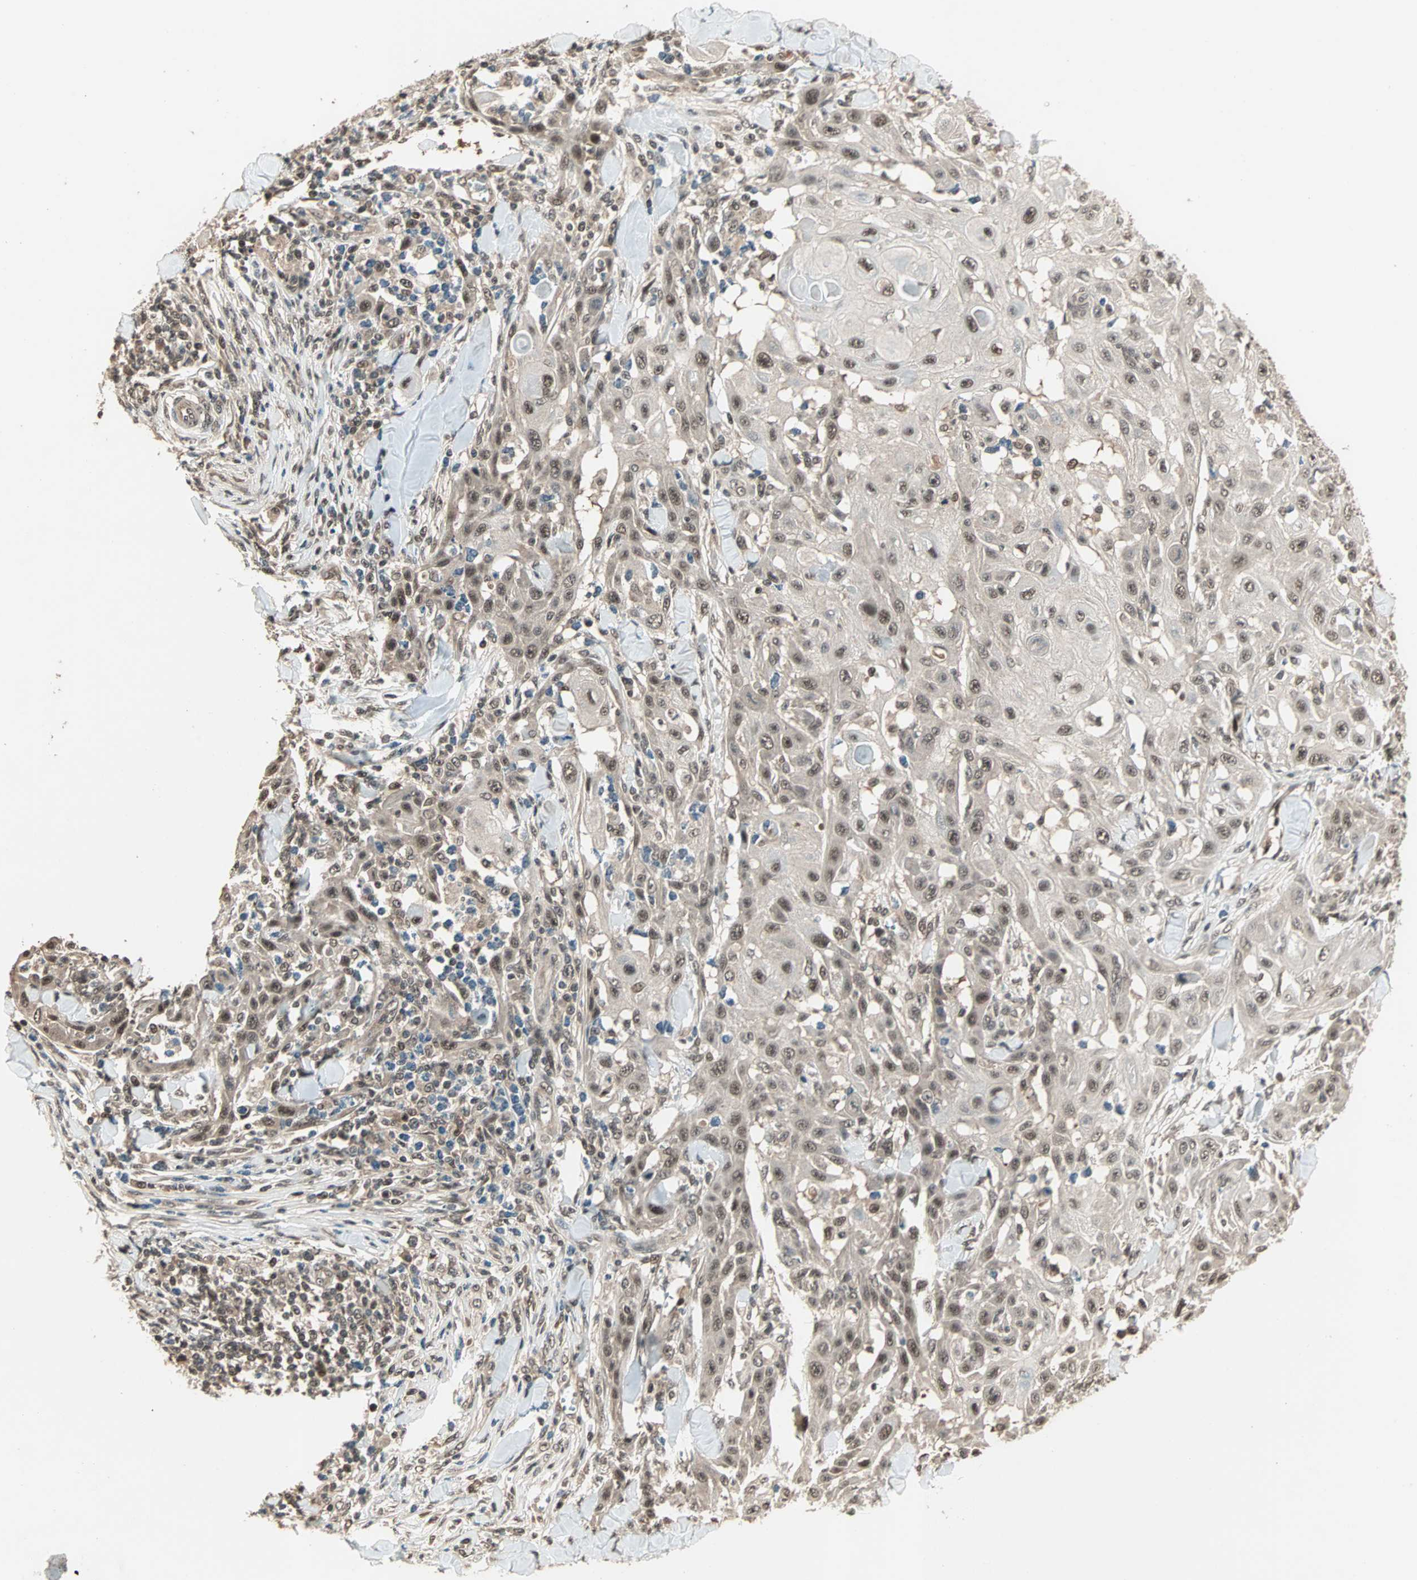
{"staining": {"intensity": "moderate", "quantity": ">75%", "location": "nuclear"}, "tissue": "skin cancer", "cell_type": "Tumor cells", "image_type": "cancer", "snomed": [{"axis": "morphology", "description": "Squamous cell carcinoma, NOS"}, {"axis": "topography", "description": "Skin"}], "caption": "A photomicrograph of skin squamous cell carcinoma stained for a protein exhibits moderate nuclear brown staining in tumor cells.", "gene": "ZNF701", "patient": {"sex": "male", "age": 24}}